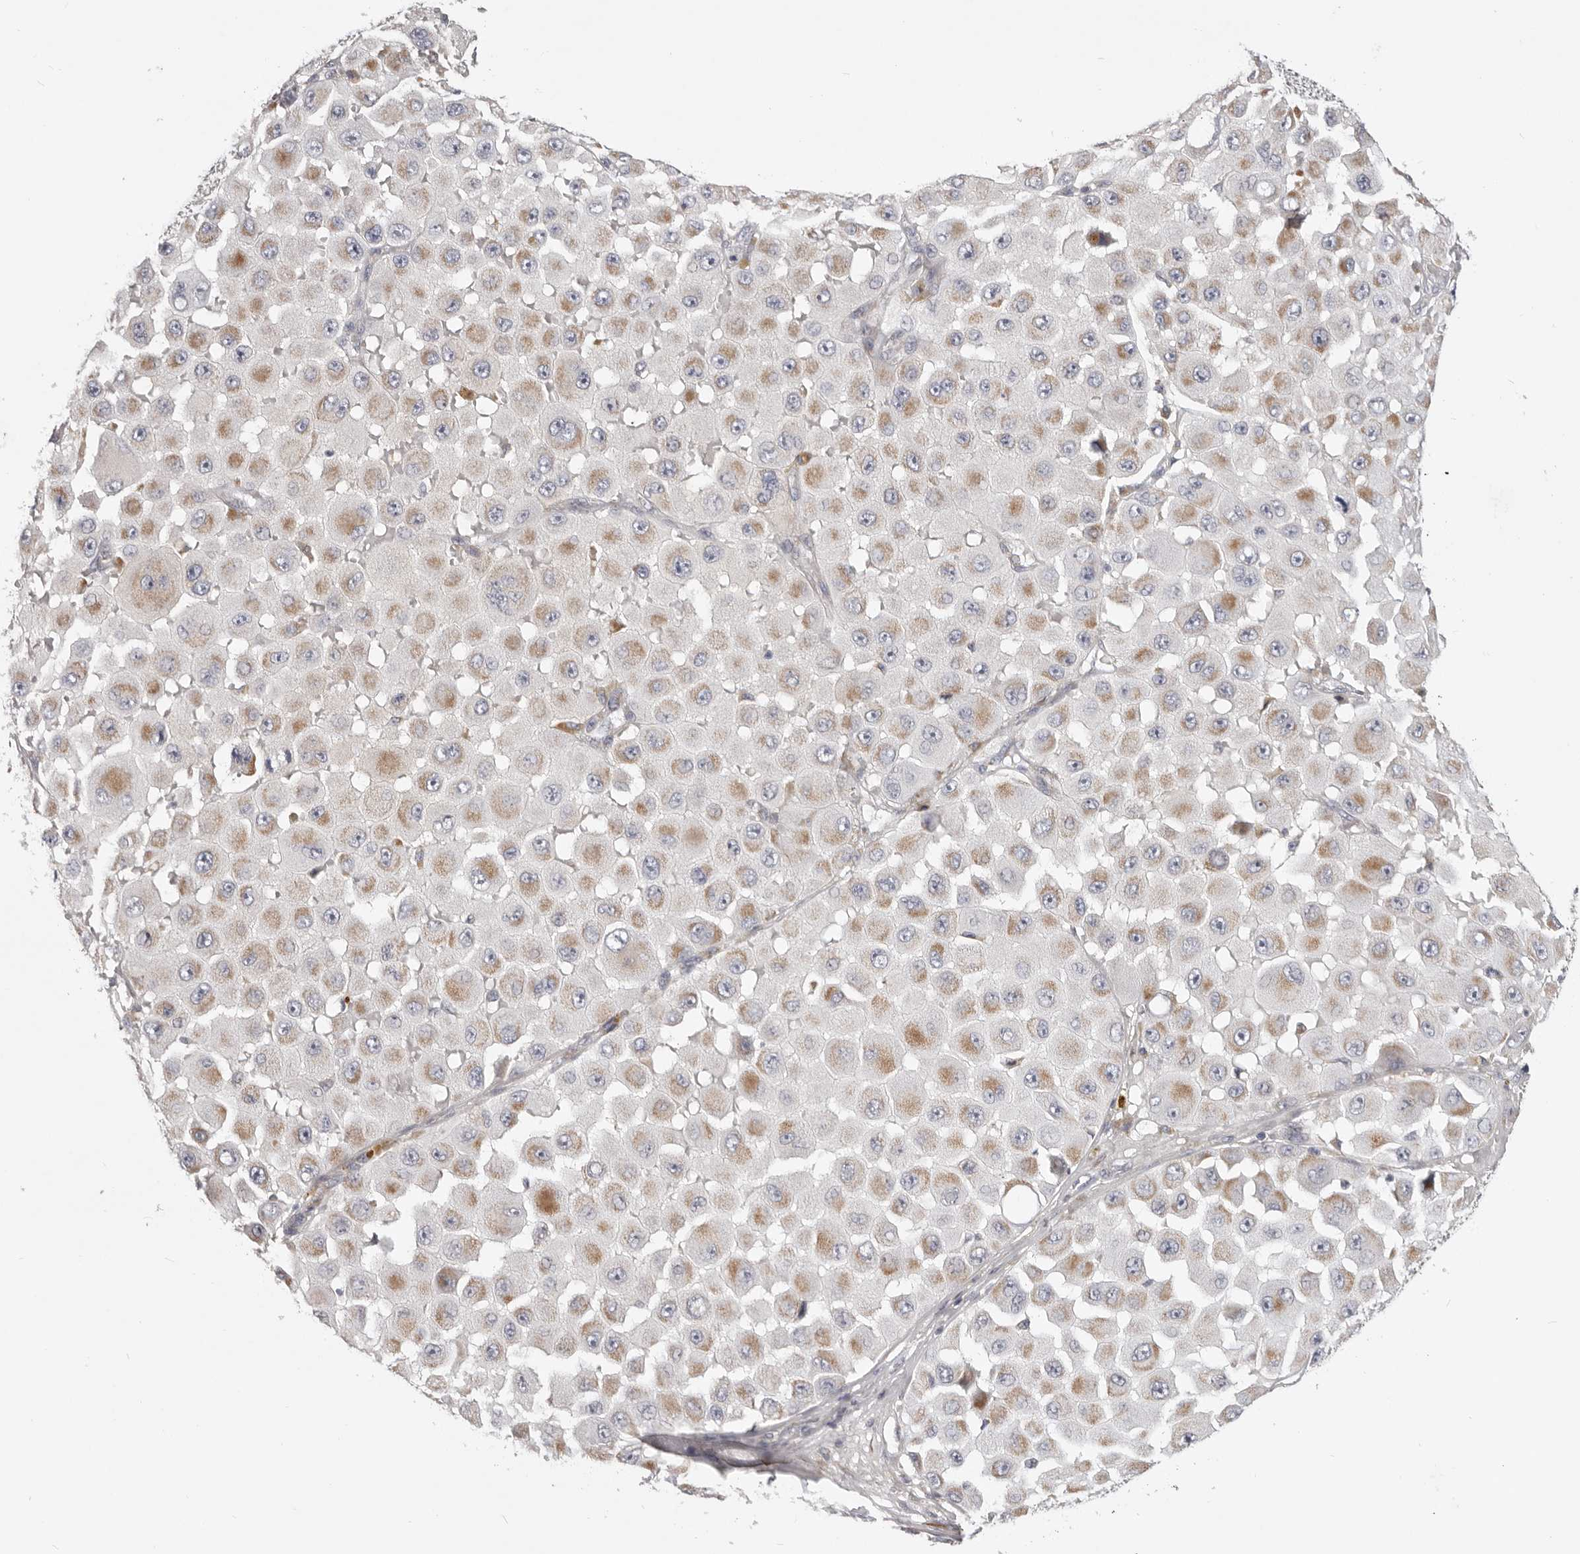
{"staining": {"intensity": "moderate", "quantity": "25%-75%", "location": "cytoplasmic/membranous"}, "tissue": "melanoma", "cell_type": "Tumor cells", "image_type": "cancer", "snomed": [{"axis": "morphology", "description": "Malignant melanoma, NOS"}, {"axis": "topography", "description": "Skin"}], "caption": "Brown immunohistochemical staining in malignant melanoma shows moderate cytoplasmic/membranous staining in about 25%-75% of tumor cells. Nuclei are stained in blue.", "gene": "MRPS10", "patient": {"sex": "female", "age": 81}}